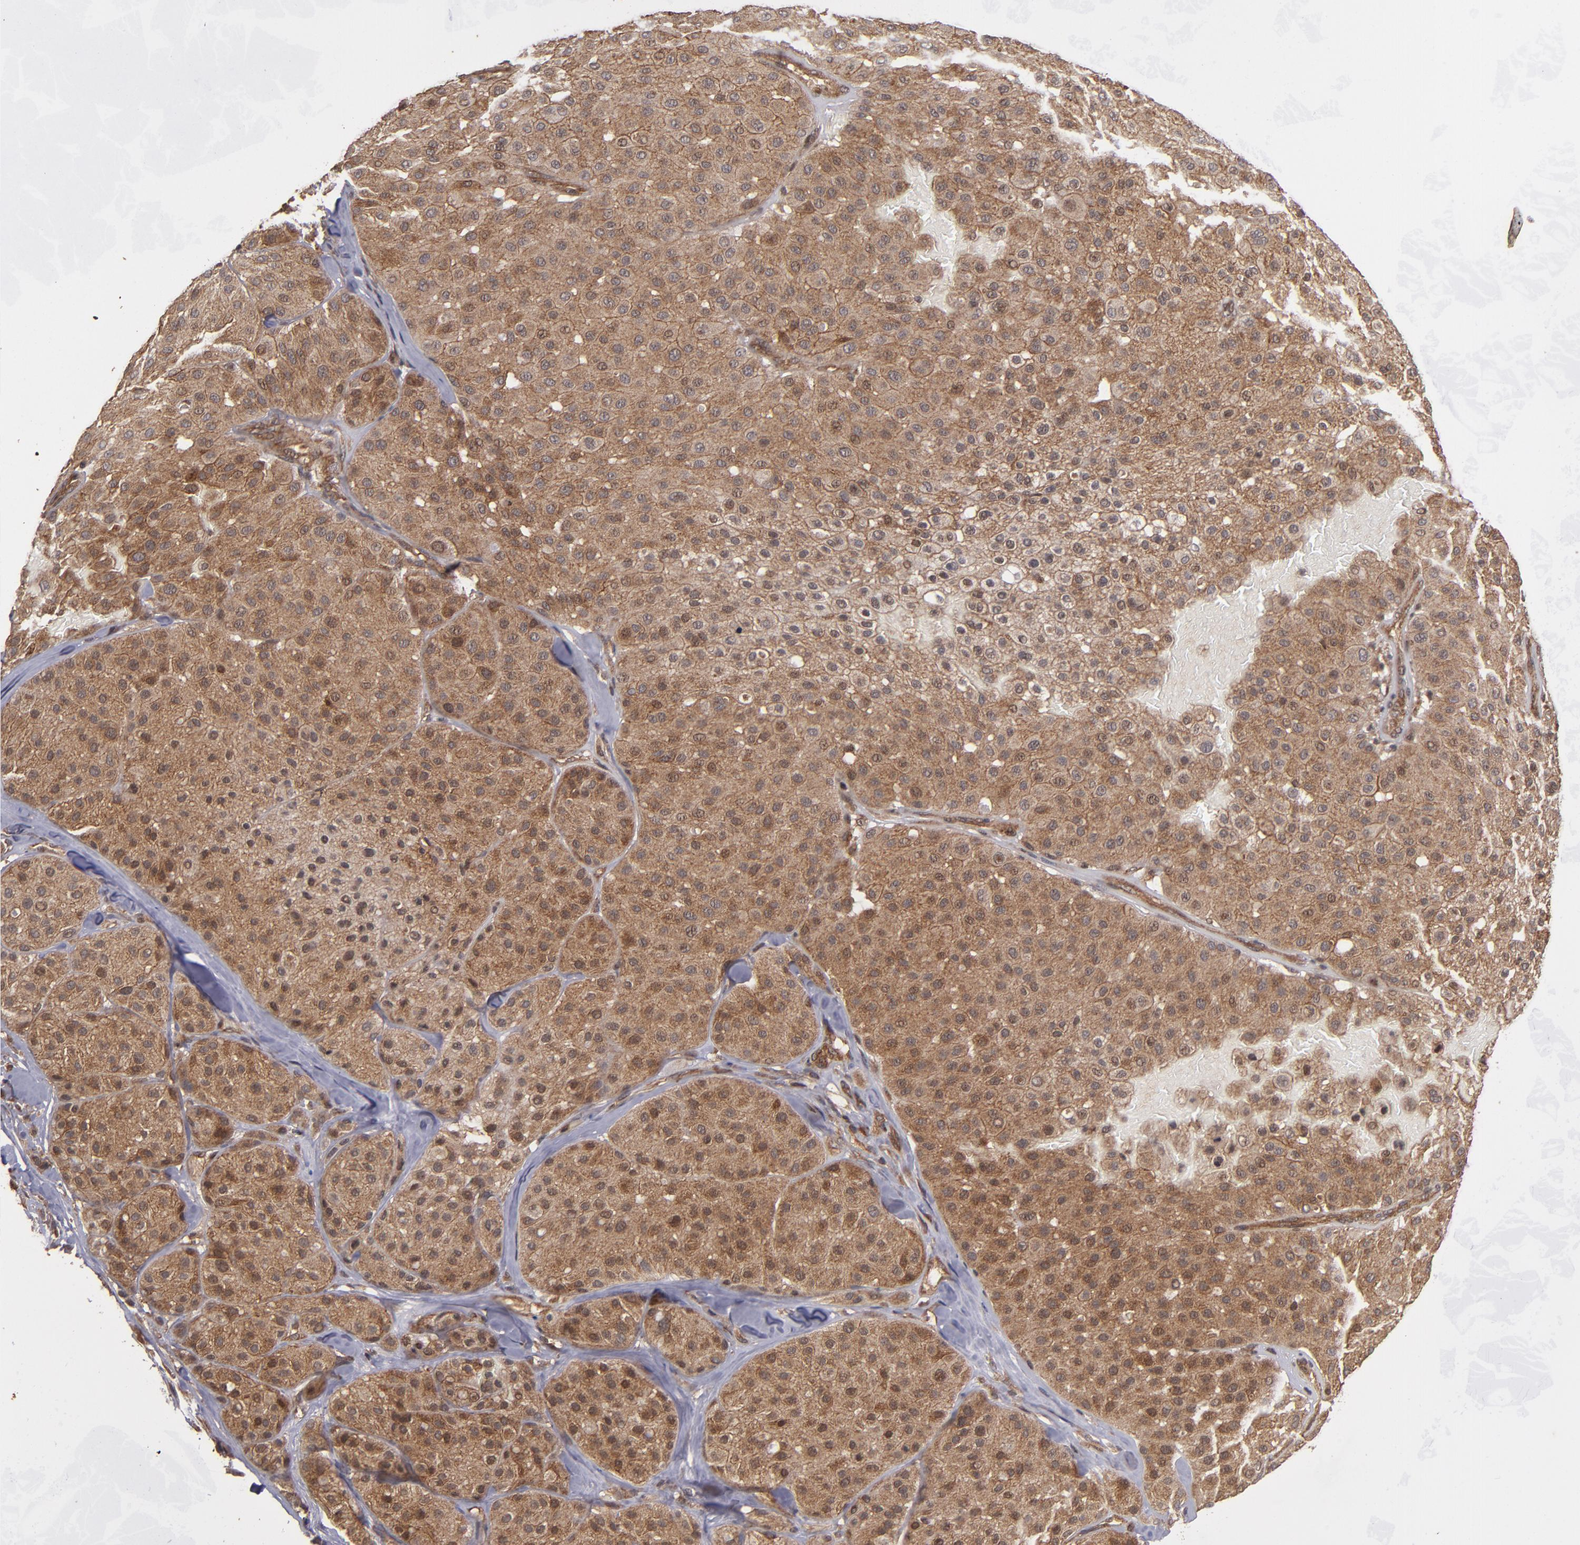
{"staining": {"intensity": "moderate", "quantity": ">75%", "location": "cytoplasmic/membranous"}, "tissue": "melanoma", "cell_type": "Tumor cells", "image_type": "cancer", "snomed": [{"axis": "morphology", "description": "Normal tissue, NOS"}, {"axis": "morphology", "description": "Malignant melanoma, Metastatic site"}, {"axis": "topography", "description": "Skin"}], "caption": "Immunohistochemistry photomicrograph of human malignant melanoma (metastatic site) stained for a protein (brown), which shows medium levels of moderate cytoplasmic/membranous positivity in approximately >75% of tumor cells.", "gene": "BDKRB1", "patient": {"sex": "male", "age": 41}}